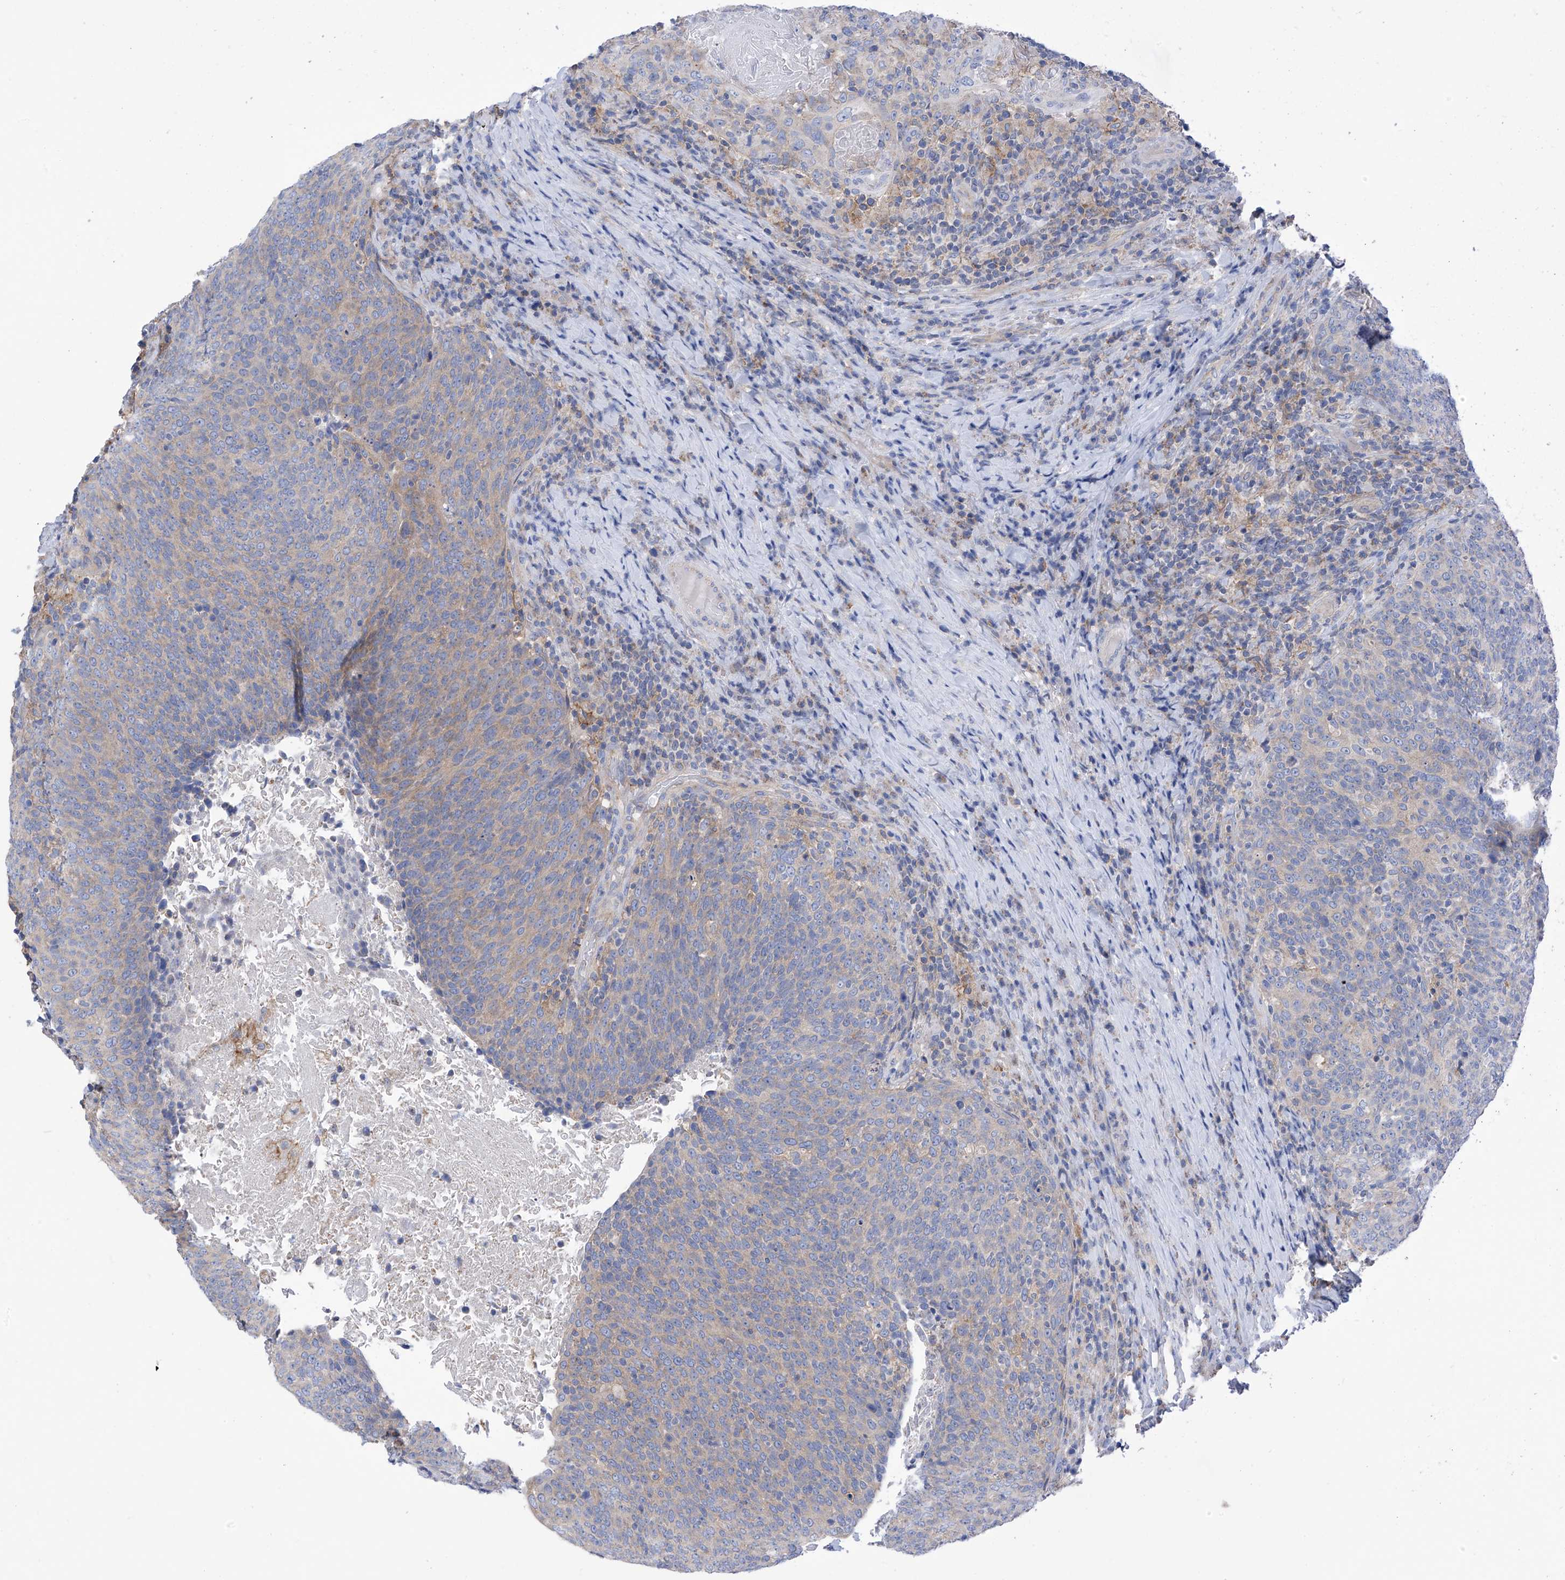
{"staining": {"intensity": "weak", "quantity": "25%-75%", "location": "cytoplasmic/membranous"}, "tissue": "head and neck cancer", "cell_type": "Tumor cells", "image_type": "cancer", "snomed": [{"axis": "morphology", "description": "Squamous cell carcinoma, NOS"}, {"axis": "morphology", "description": "Squamous cell carcinoma, metastatic, NOS"}, {"axis": "topography", "description": "Lymph node"}, {"axis": "topography", "description": "Head-Neck"}], "caption": "High-magnification brightfield microscopy of head and neck squamous cell carcinoma stained with DAB (brown) and counterstained with hematoxylin (blue). tumor cells exhibit weak cytoplasmic/membranous expression is present in approximately25%-75% of cells.", "gene": "P2RX7", "patient": {"sex": "male", "age": 62}}